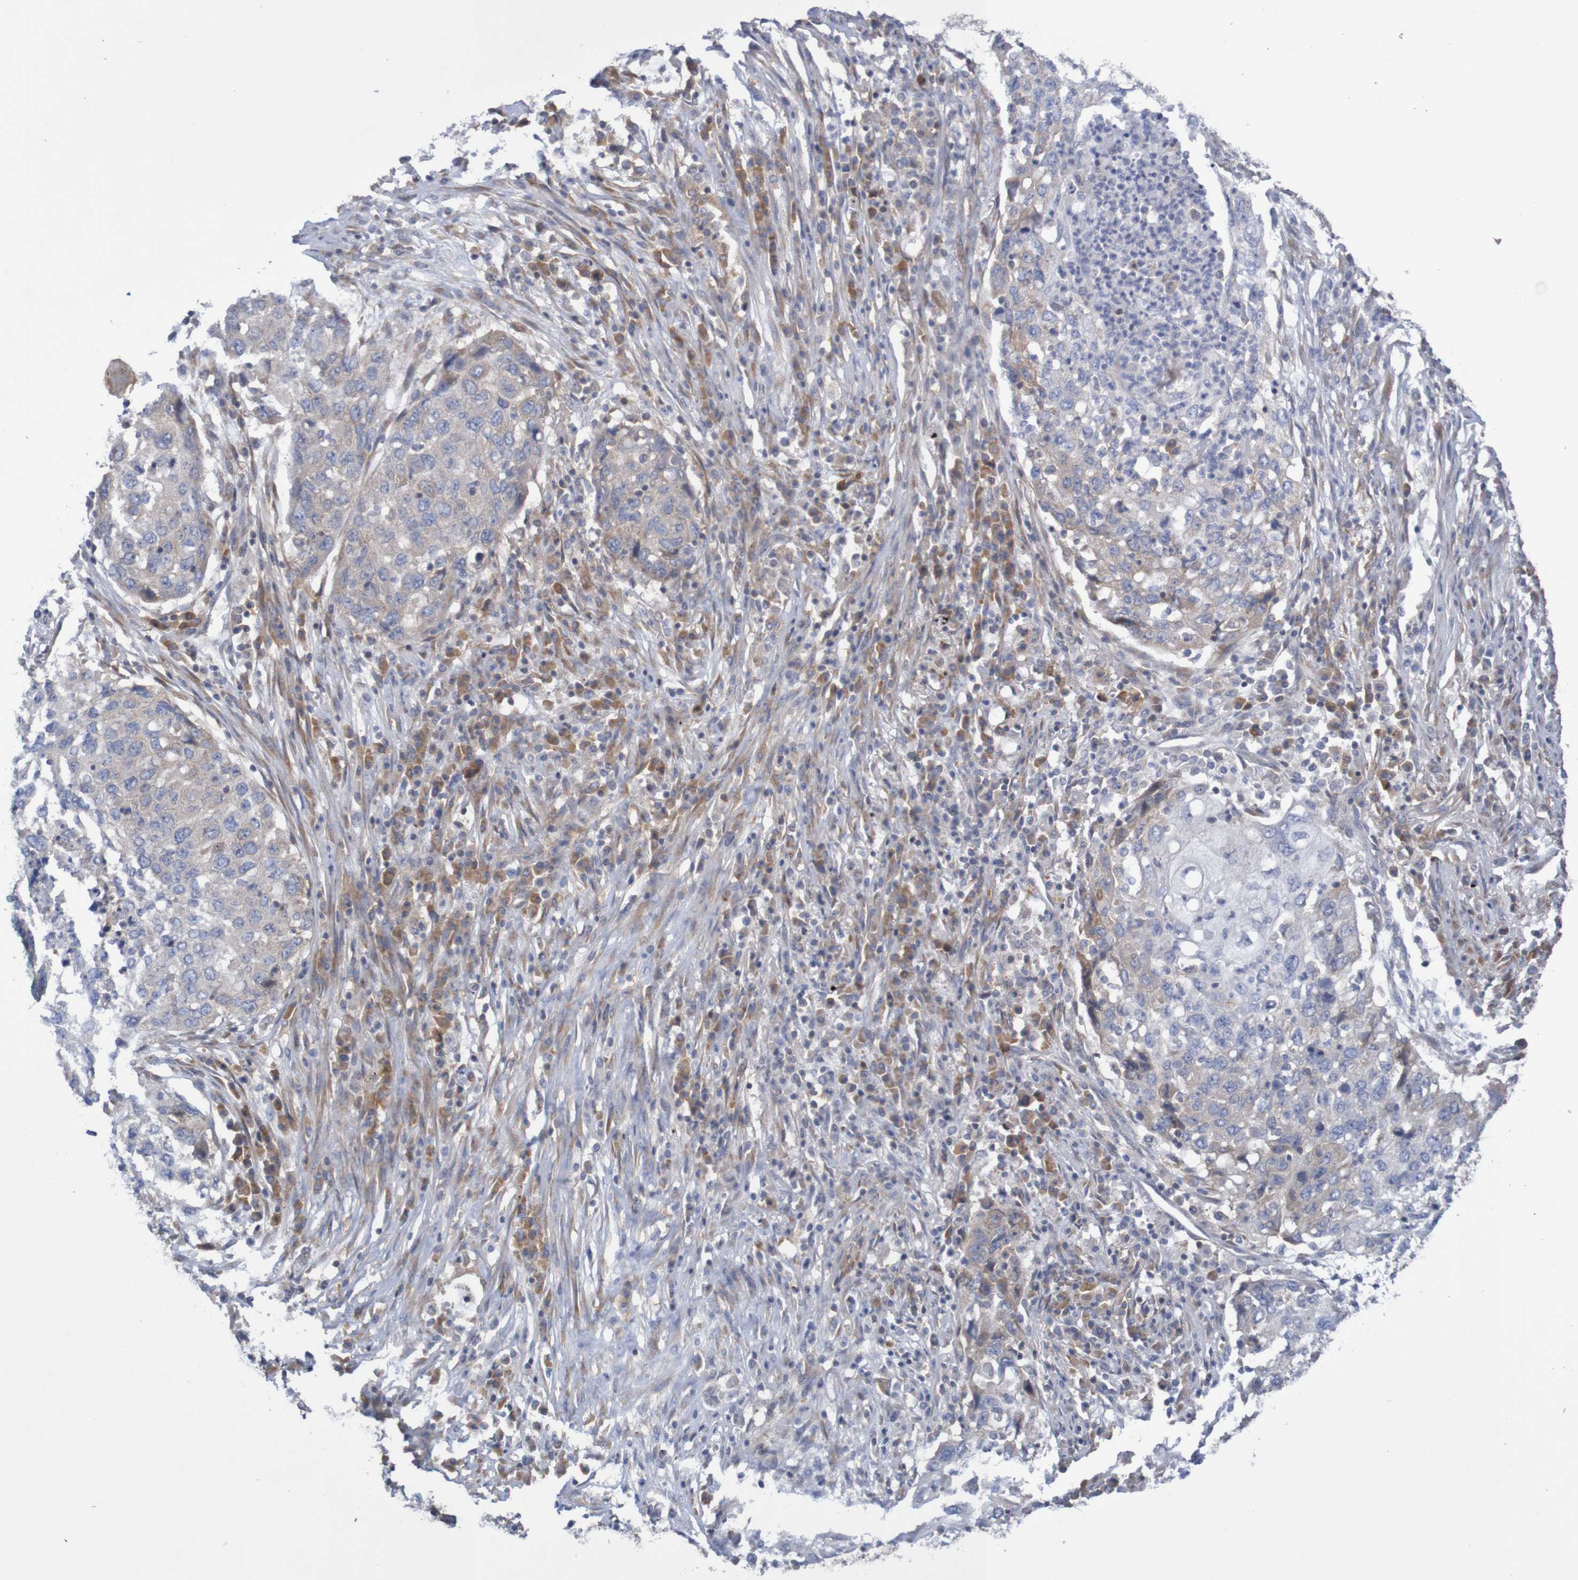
{"staining": {"intensity": "weak", "quantity": "<25%", "location": "cytoplasmic/membranous"}, "tissue": "lung cancer", "cell_type": "Tumor cells", "image_type": "cancer", "snomed": [{"axis": "morphology", "description": "Squamous cell carcinoma, NOS"}, {"axis": "topography", "description": "Lung"}], "caption": "A high-resolution photomicrograph shows IHC staining of squamous cell carcinoma (lung), which demonstrates no significant expression in tumor cells.", "gene": "LRRC47", "patient": {"sex": "female", "age": 63}}